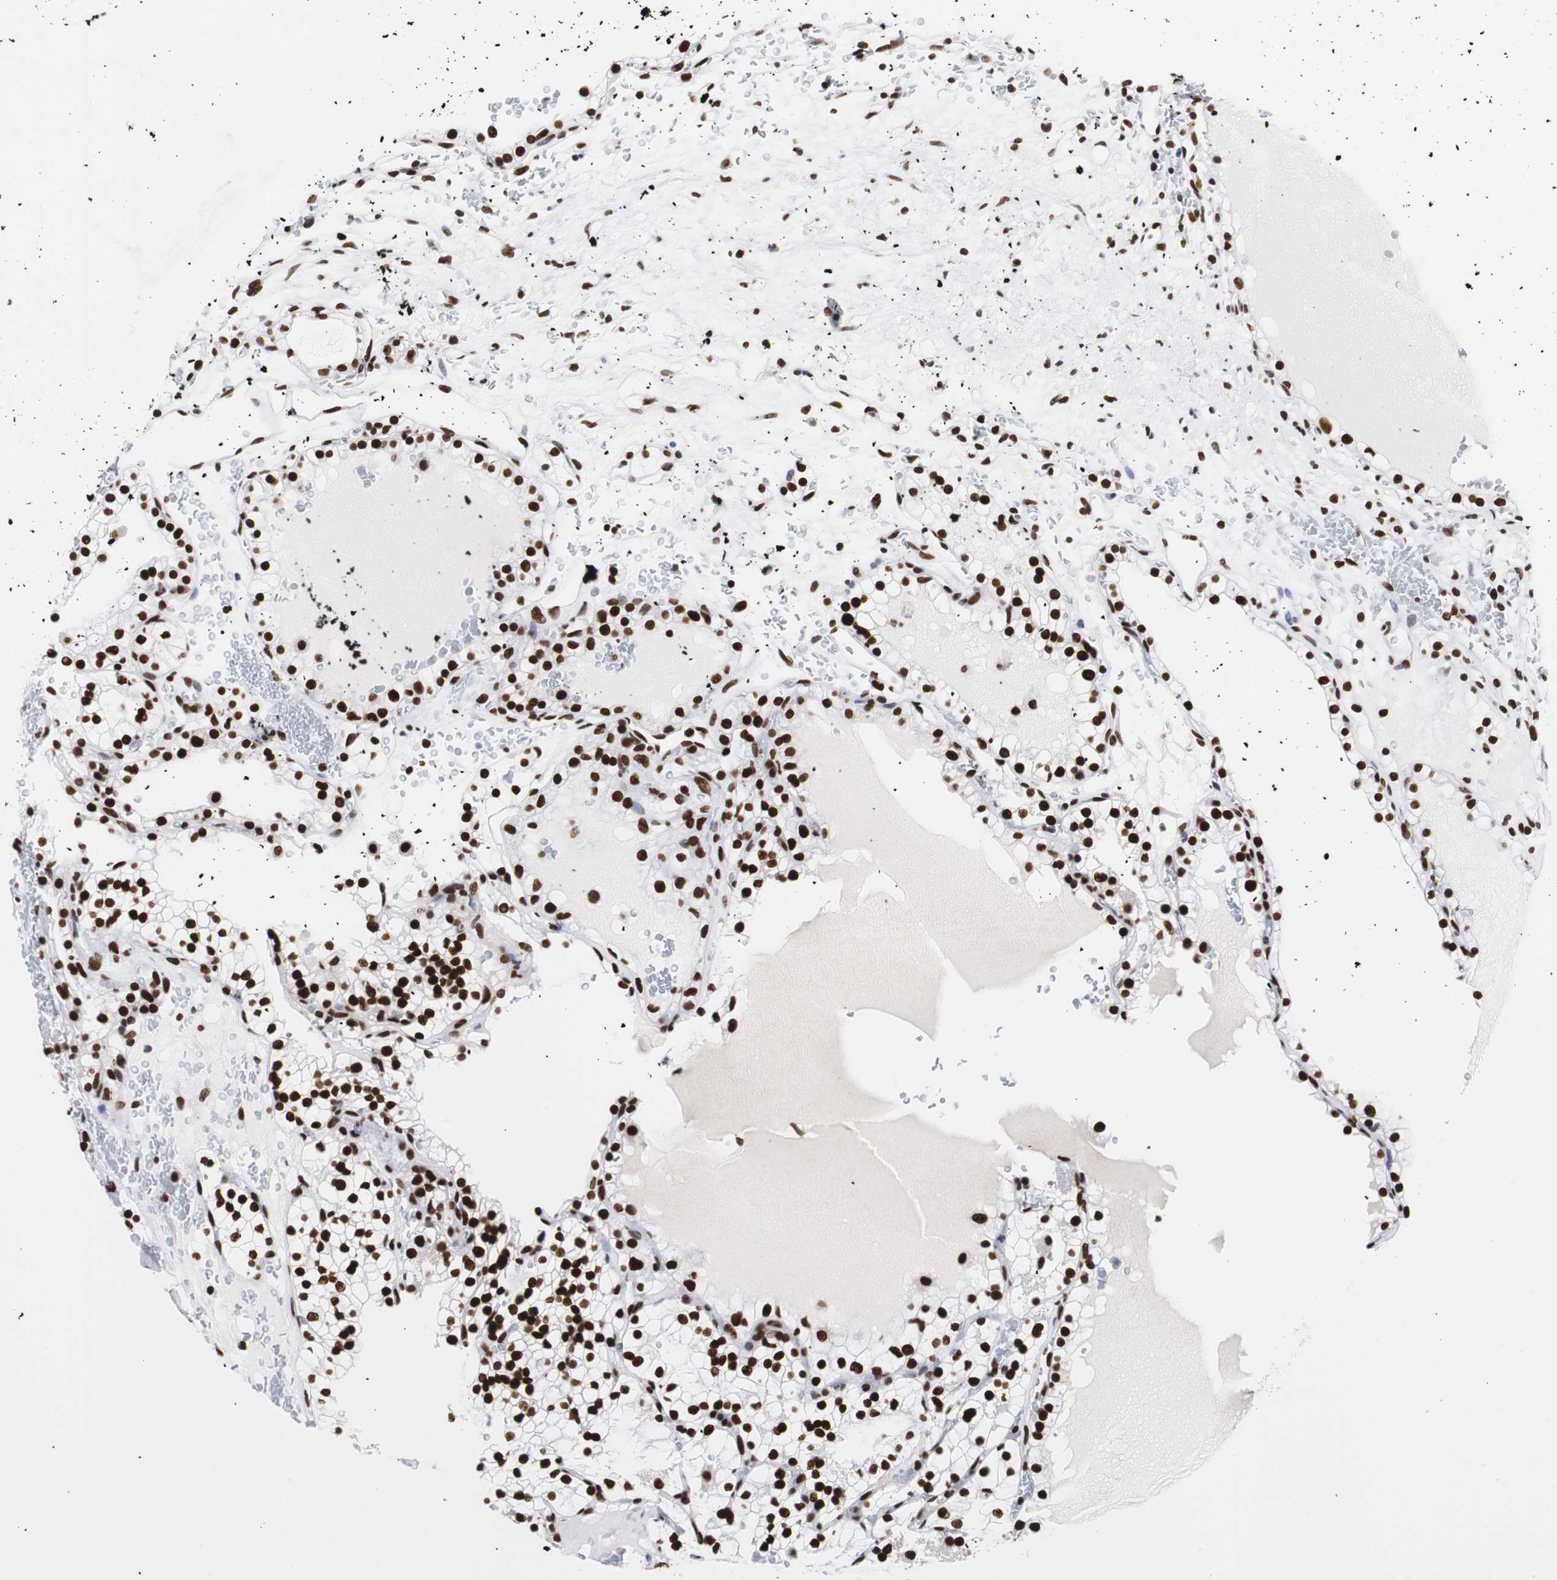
{"staining": {"intensity": "strong", "quantity": ">75%", "location": "nuclear"}, "tissue": "renal cancer", "cell_type": "Tumor cells", "image_type": "cancer", "snomed": [{"axis": "morphology", "description": "Adenocarcinoma, NOS"}, {"axis": "topography", "description": "Kidney"}], "caption": "DAB immunohistochemical staining of human adenocarcinoma (renal) demonstrates strong nuclear protein positivity in about >75% of tumor cells.", "gene": "HNRNPH2", "patient": {"sex": "female", "age": 41}}